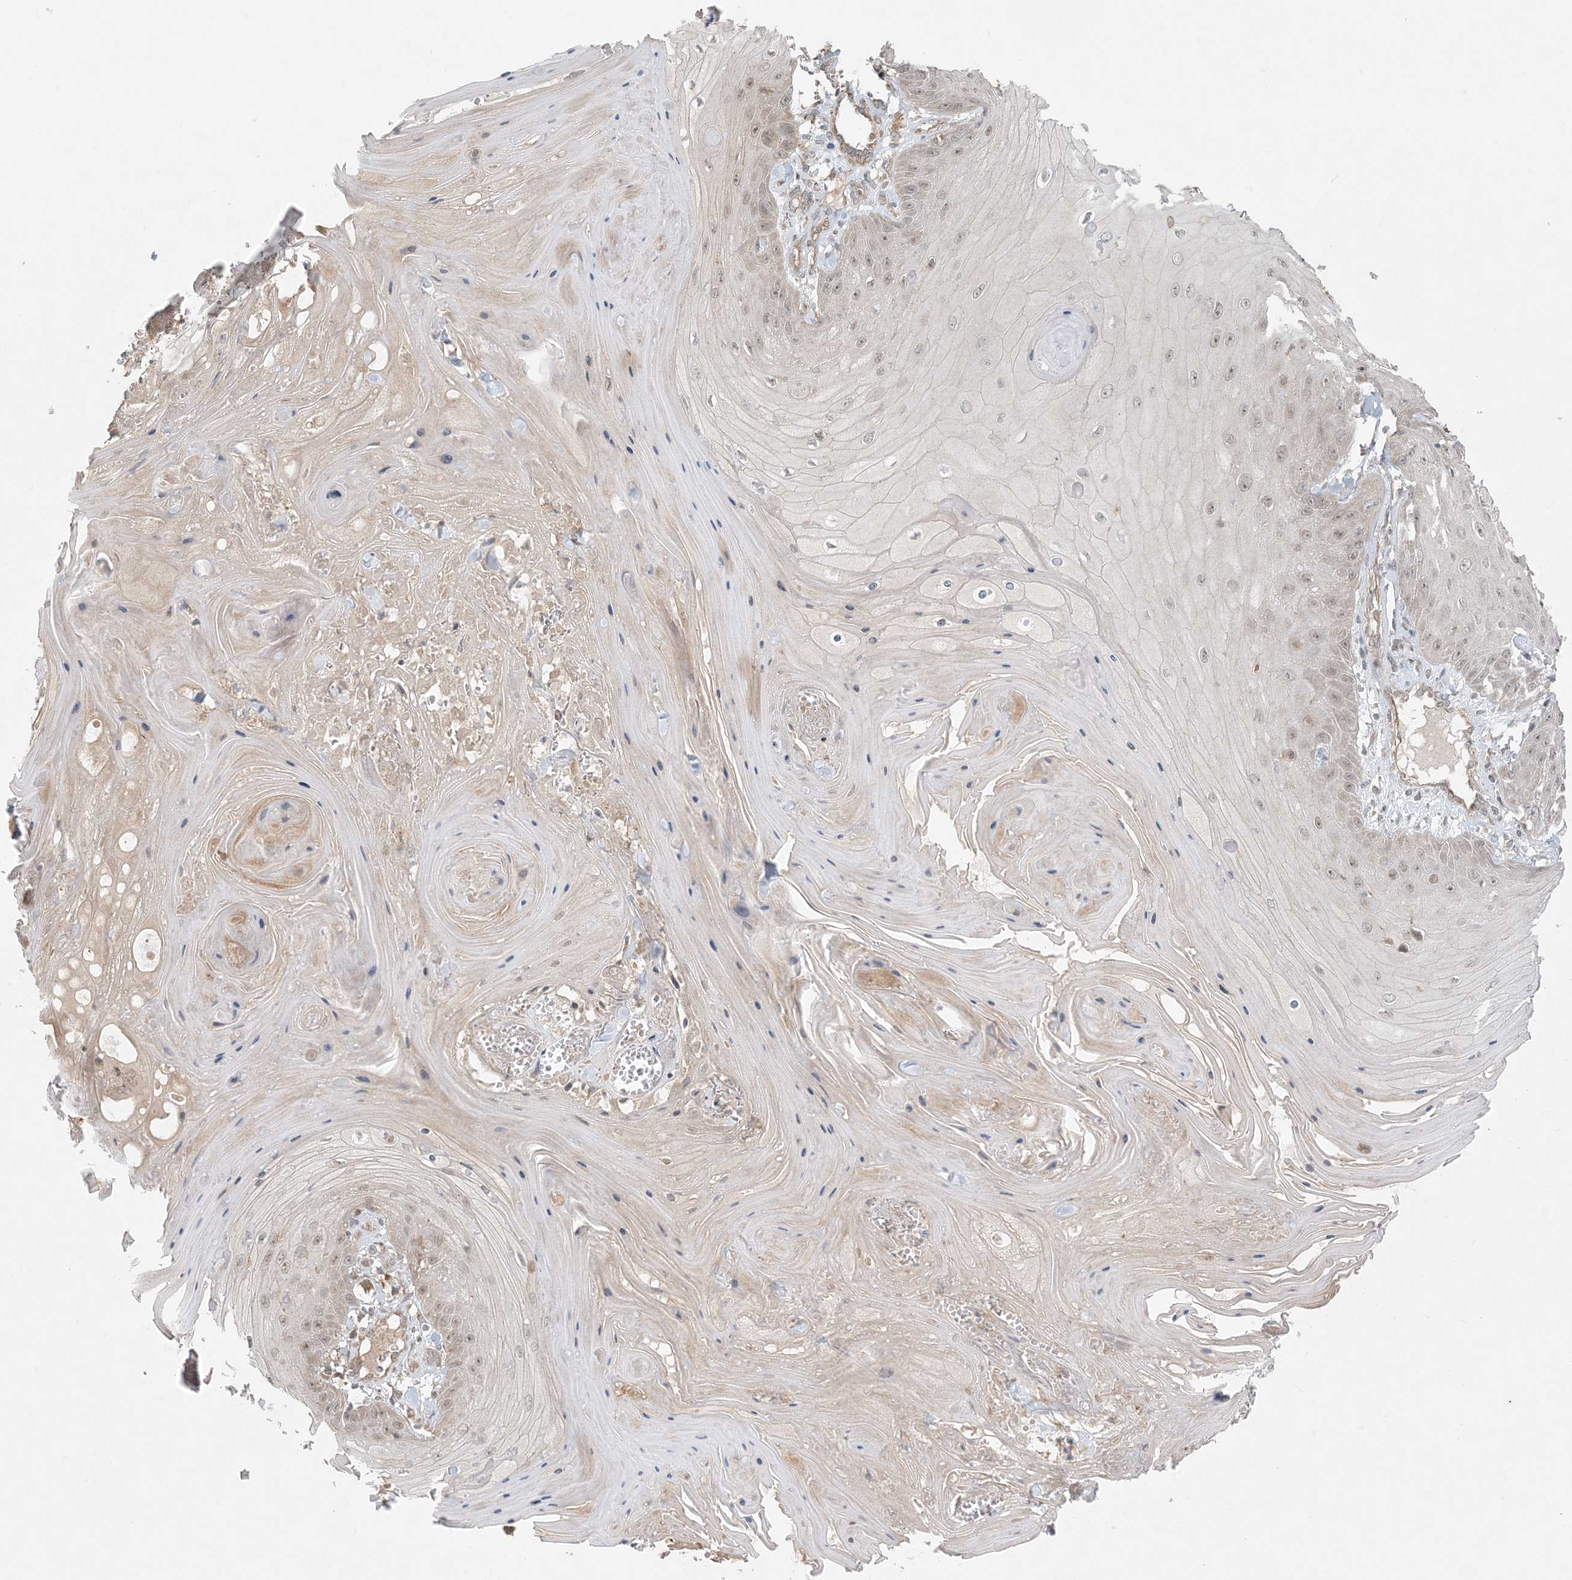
{"staining": {"intensity": "weak", "quantity": "<25%", "location": "cytoplasmic/membranous,nuclear"}, "tissue": "skin cancer", "cell_type": "Tumor cells", "image_type": "cancer", "snomed": [{"axis": "morphology", "description": "Squamous cell carcinoma, NOS"}, {"axis": "topography", "description": "Skin"}], "caption": "This histopathology image is of squamous cell carcinoma (skin) stained with immunohistochemistry (IHC) to label a protein in brown with the nuclei are counter-stained blue. There is no positivity in tumor cells.", "gene": "OBI1", "patient": {"sex": "male", "age": 74}}